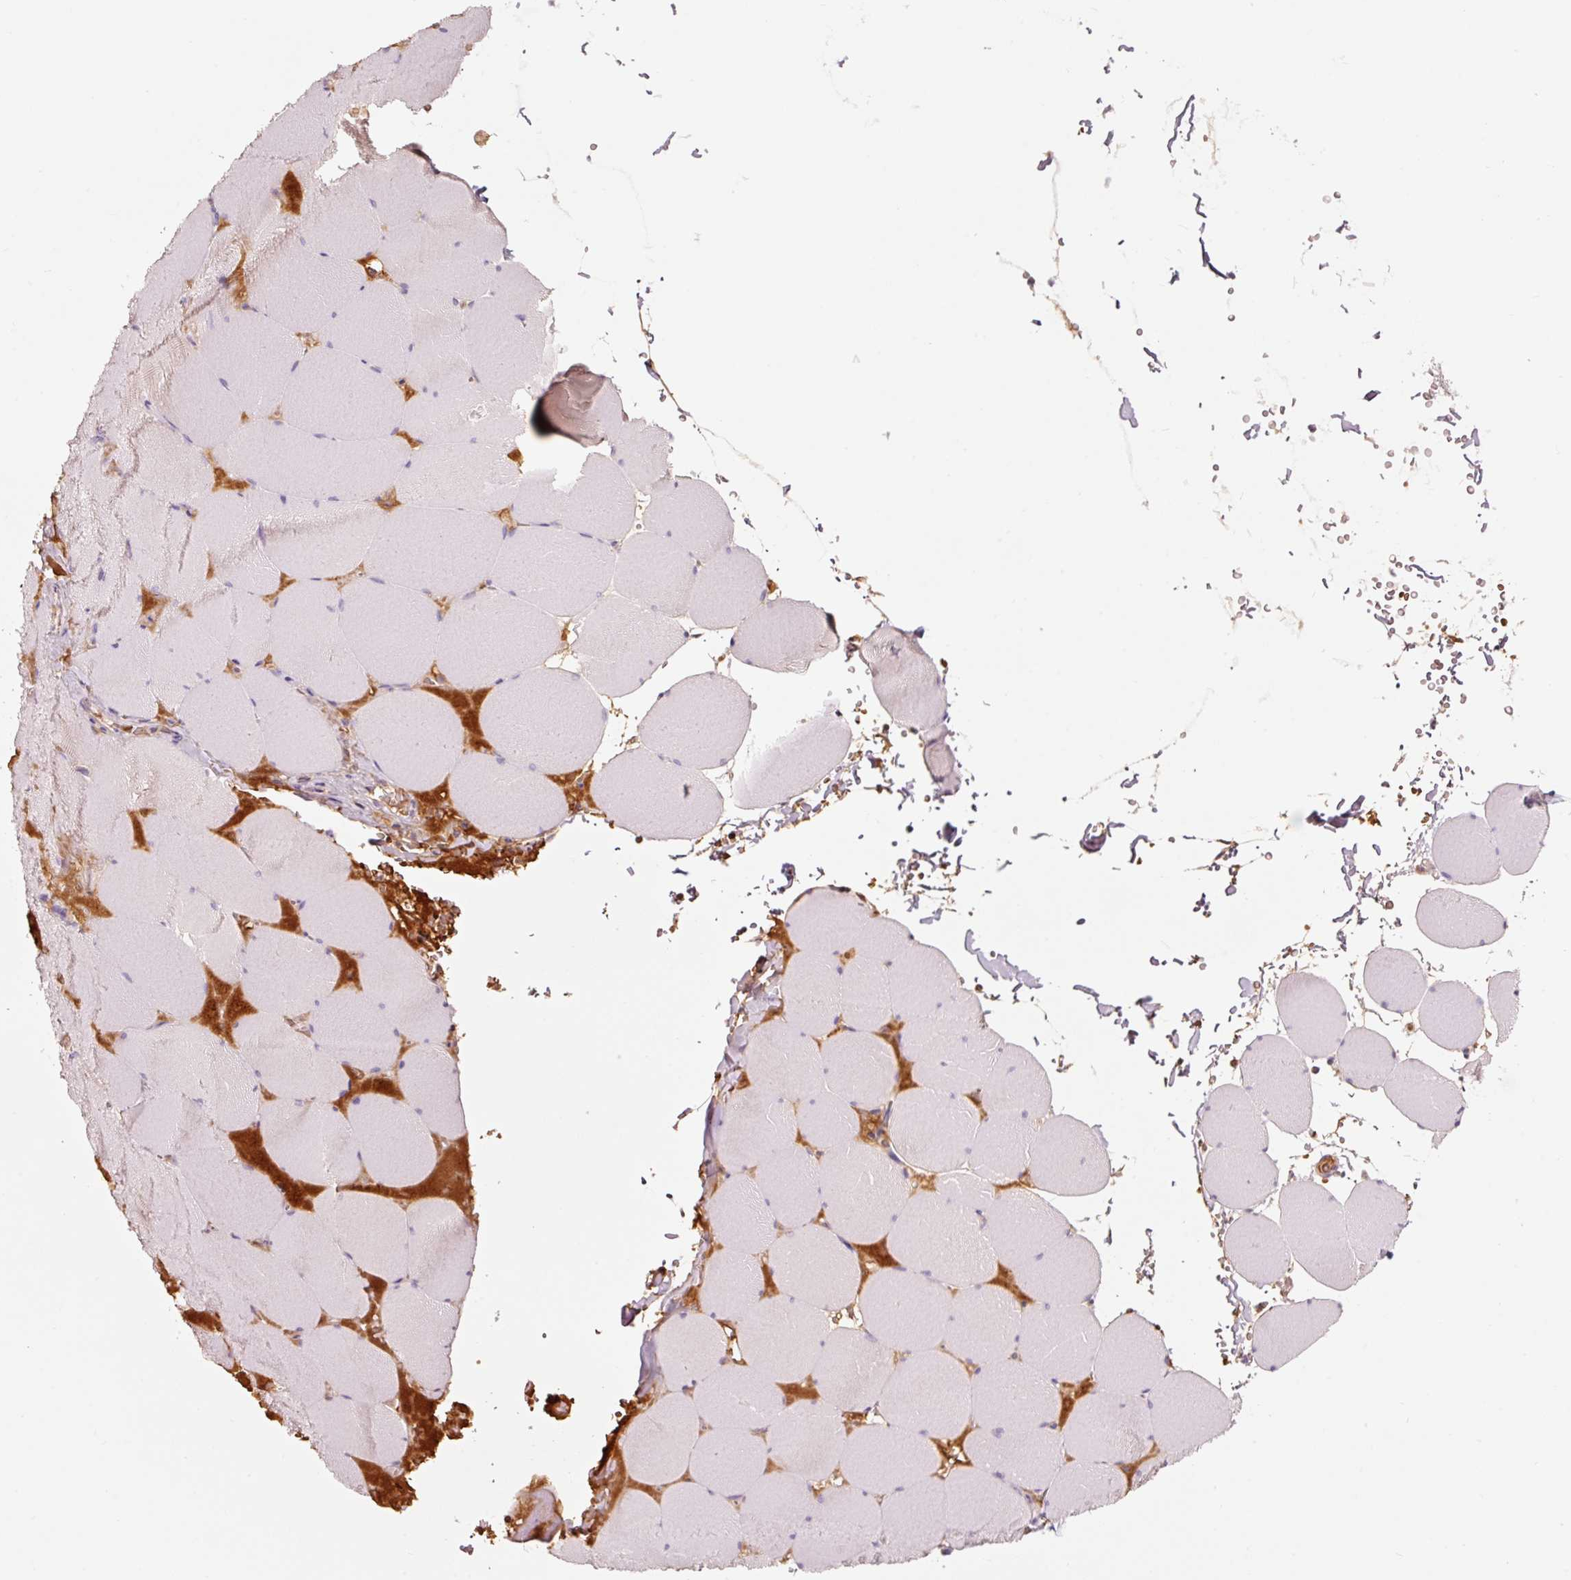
{"staining": {"intensity": "moderate", "quantity": "25%-75%", "location": "cytoplasmic/membranous"}, "tissue": "skeletal muscle", "cell_type": "Myocytes", "image_type": "normal", "snomed": [{"axis": "morphology", "description": "Normal tissue, NOS"}, {"axis": "topography", "description": "Skeletal muscle"}, {"axis": "topography", "description": "Head-Neck"}], "caption": "IHC of normal skeletal muscle demonstrates medium levels of moderate cytoplasmic/membranous positivity in approximately 25%-75% of myocytes. (DAB IHC, brown staining for protein, blue staining for nuclei).", "gene": "LDHAL6B", "patient": {"sex": "male", "age": 66}}